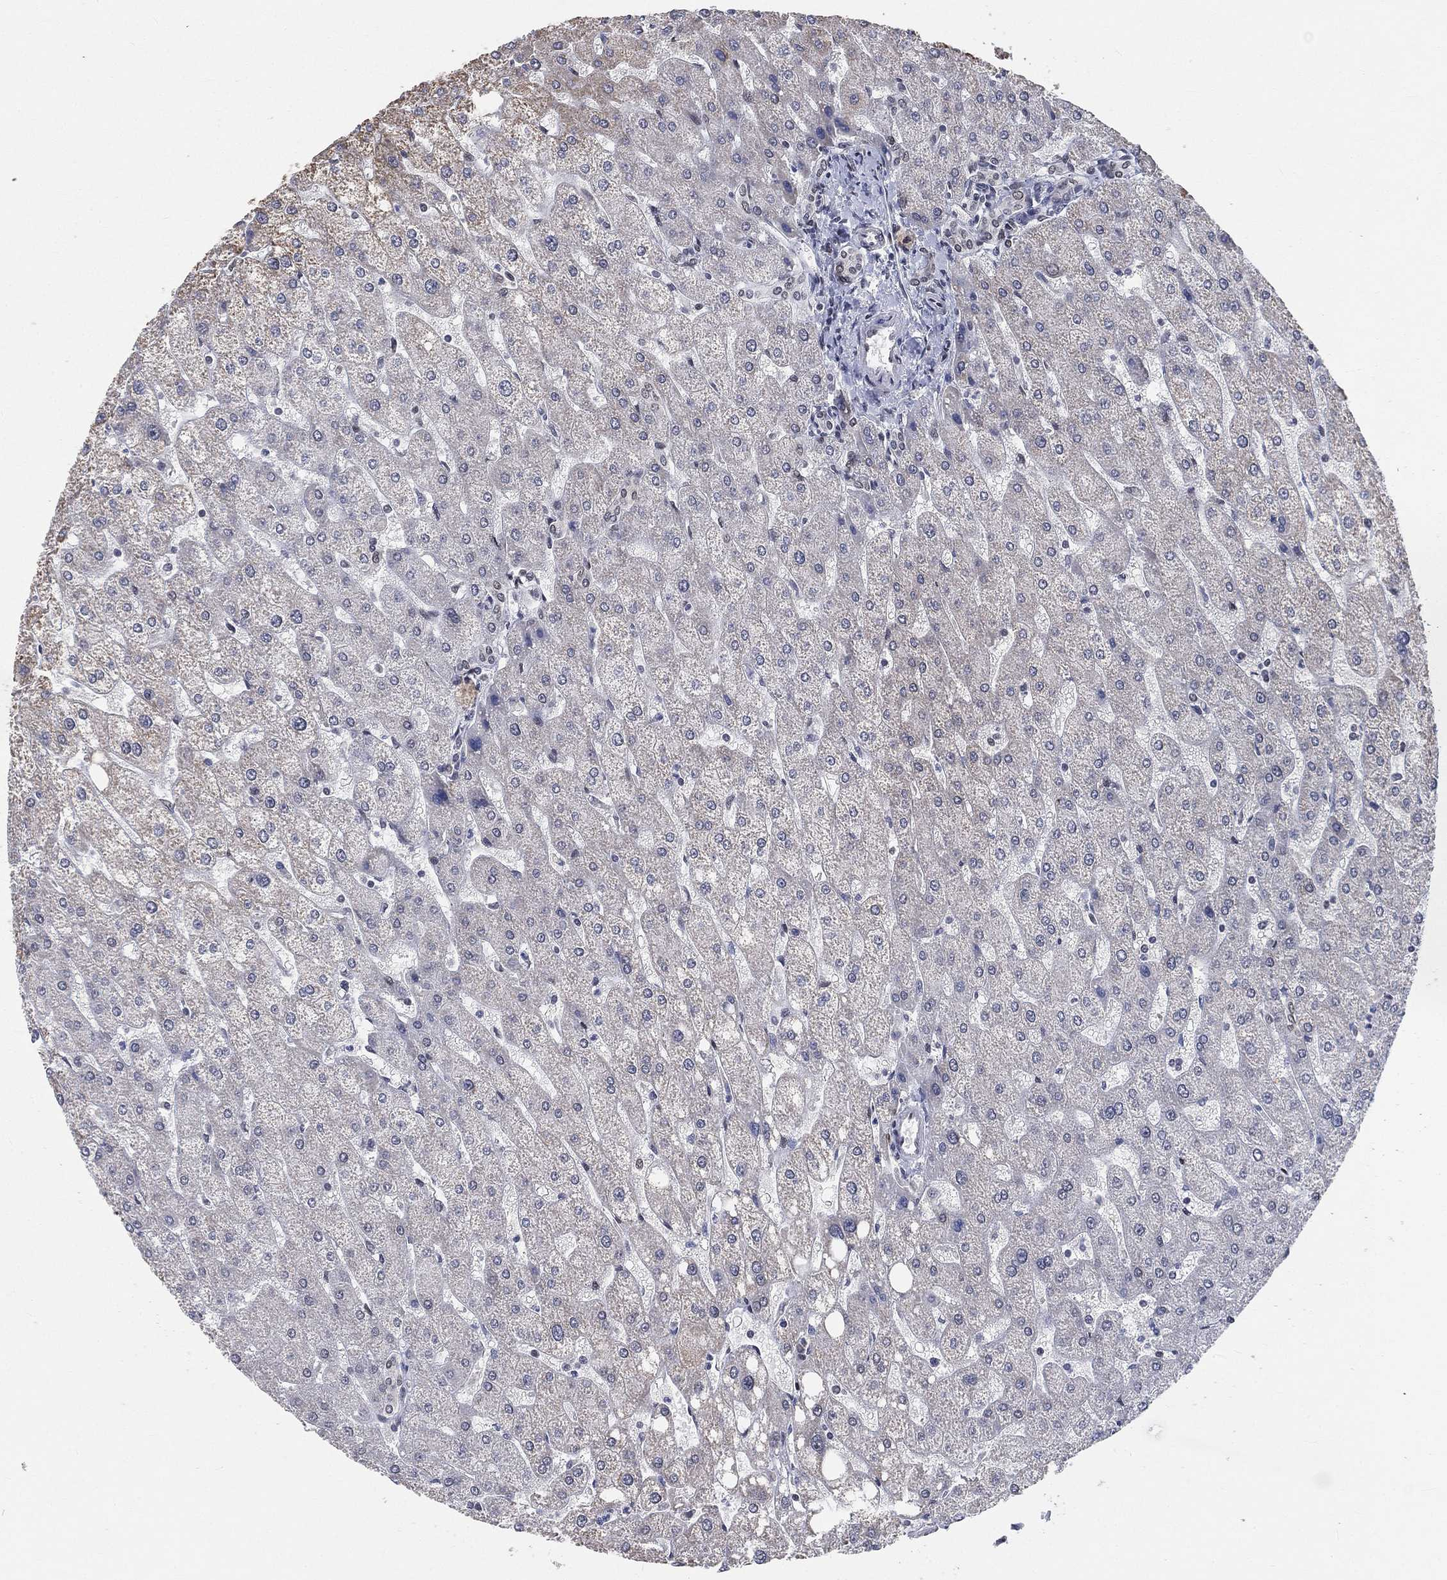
{"staining": {"intensity": "negative", "quantity": "none", "location": "none"}, "tissue": "liver", "cell_type": "Cholangiocytes", "image_type": "normal", "snomed": [{"axis": "morphology", "description": "Normal tissue, NOS"}, {"axis": "topography", "description": "Liver"}], "caption": "Cholangiocytes show no significant positivity in unremarkable liver. (DAB IHC with hematoxylin counter stain).", "gene": "YLPM1", "patient": {"sex": "male", "age": 67}}